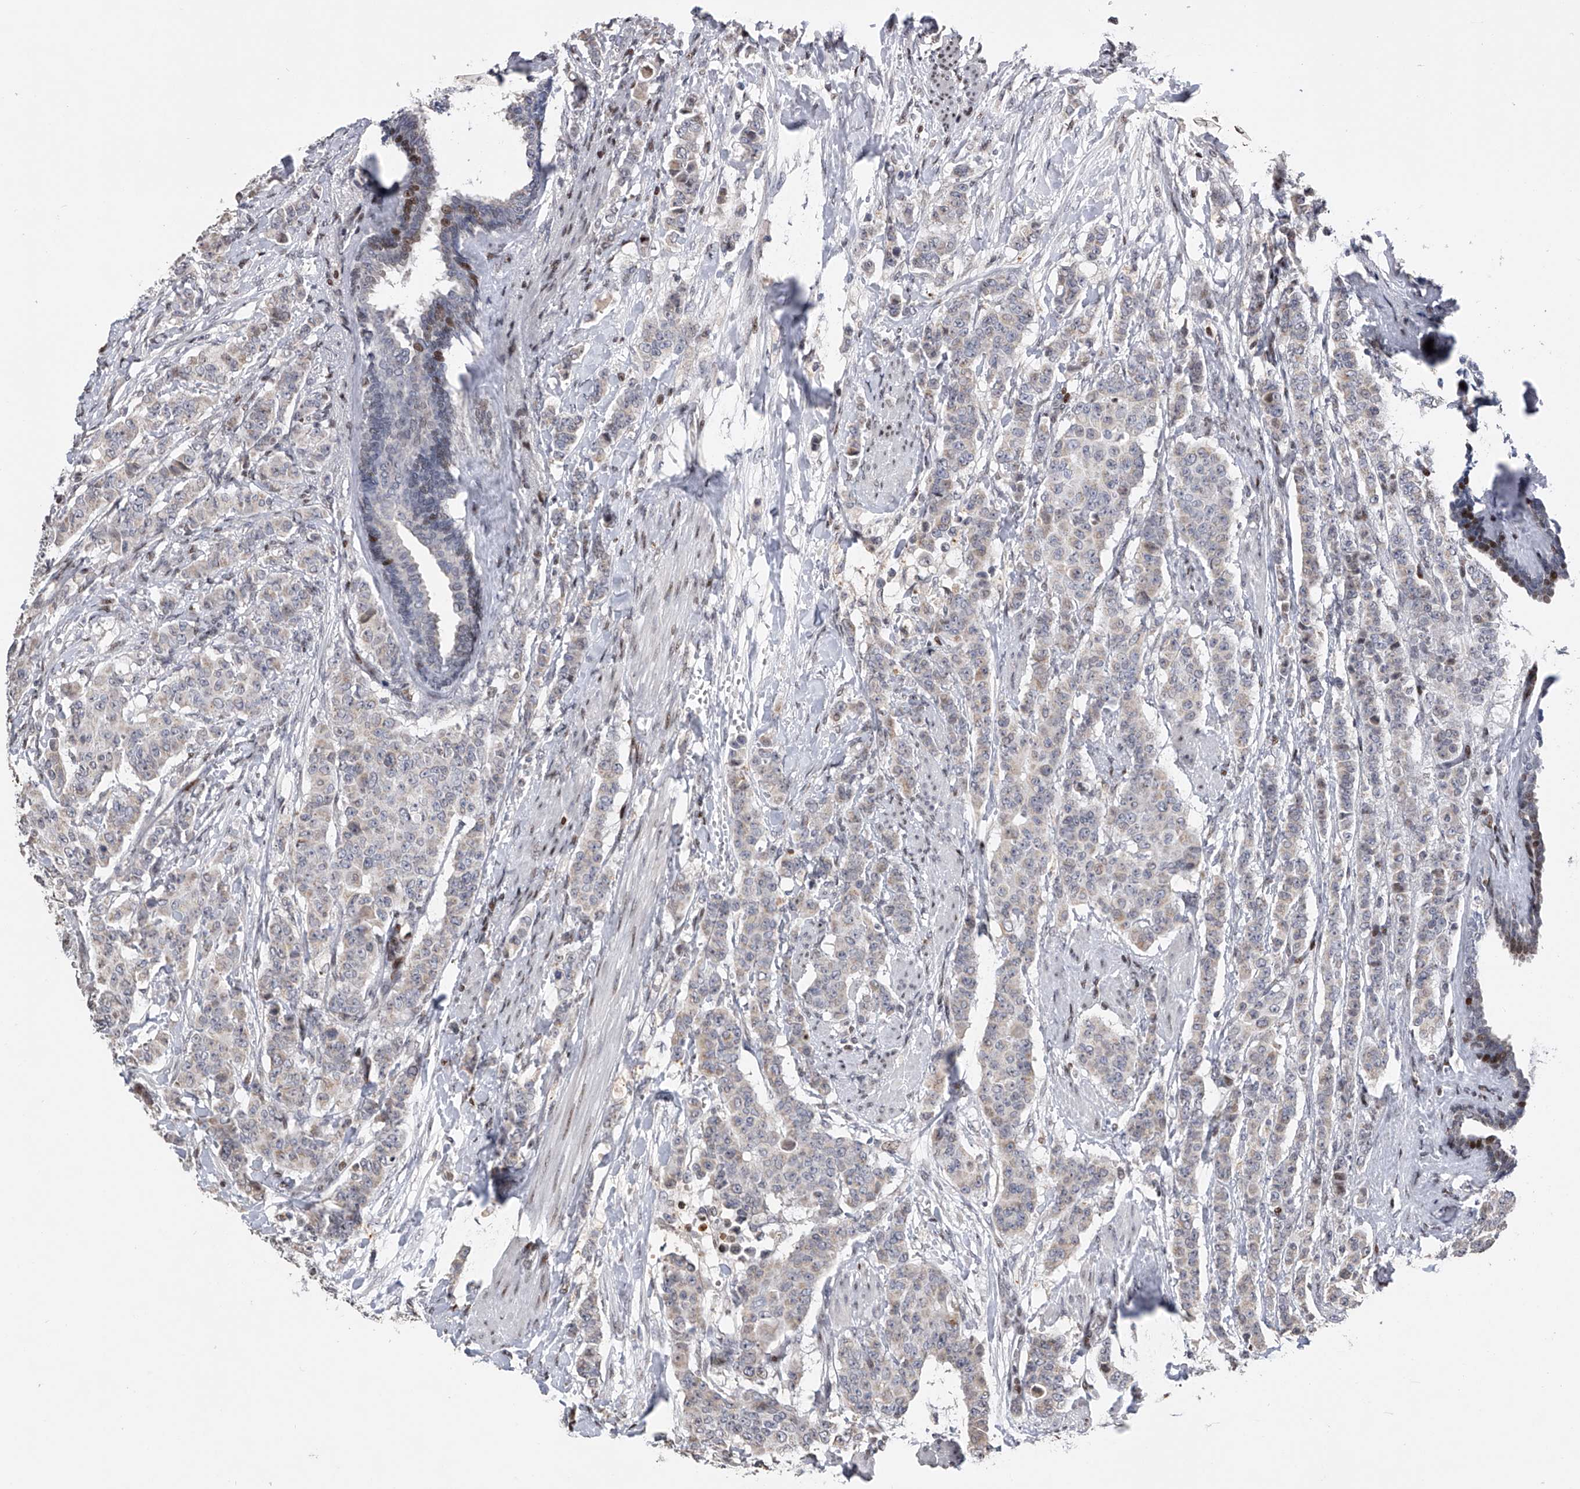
{"staining": {"intensity": "negative", "quantity": "none", "location": "none"}, "tissue": "breast cancer", "cell_type": "Tumor cells", "image_type": "cancer", "snomed": [{"axis": "morphology", "description": "Duct carcinoma"}, {"axis": "topography", "description": "Breast"}], "caption": "Immunohistochemistry micrograph of intraductal carcinoma (breast) stained for a protein (brown), which shows no positivity in tumor cells. The staining is performed using DAB (3,3'-diaminobenzidine) brown chromogen with nuclei counter-stained in using hematoxylin.", "gene": "RWDD2A", "patient": {"sex": "female", "age": 40}}